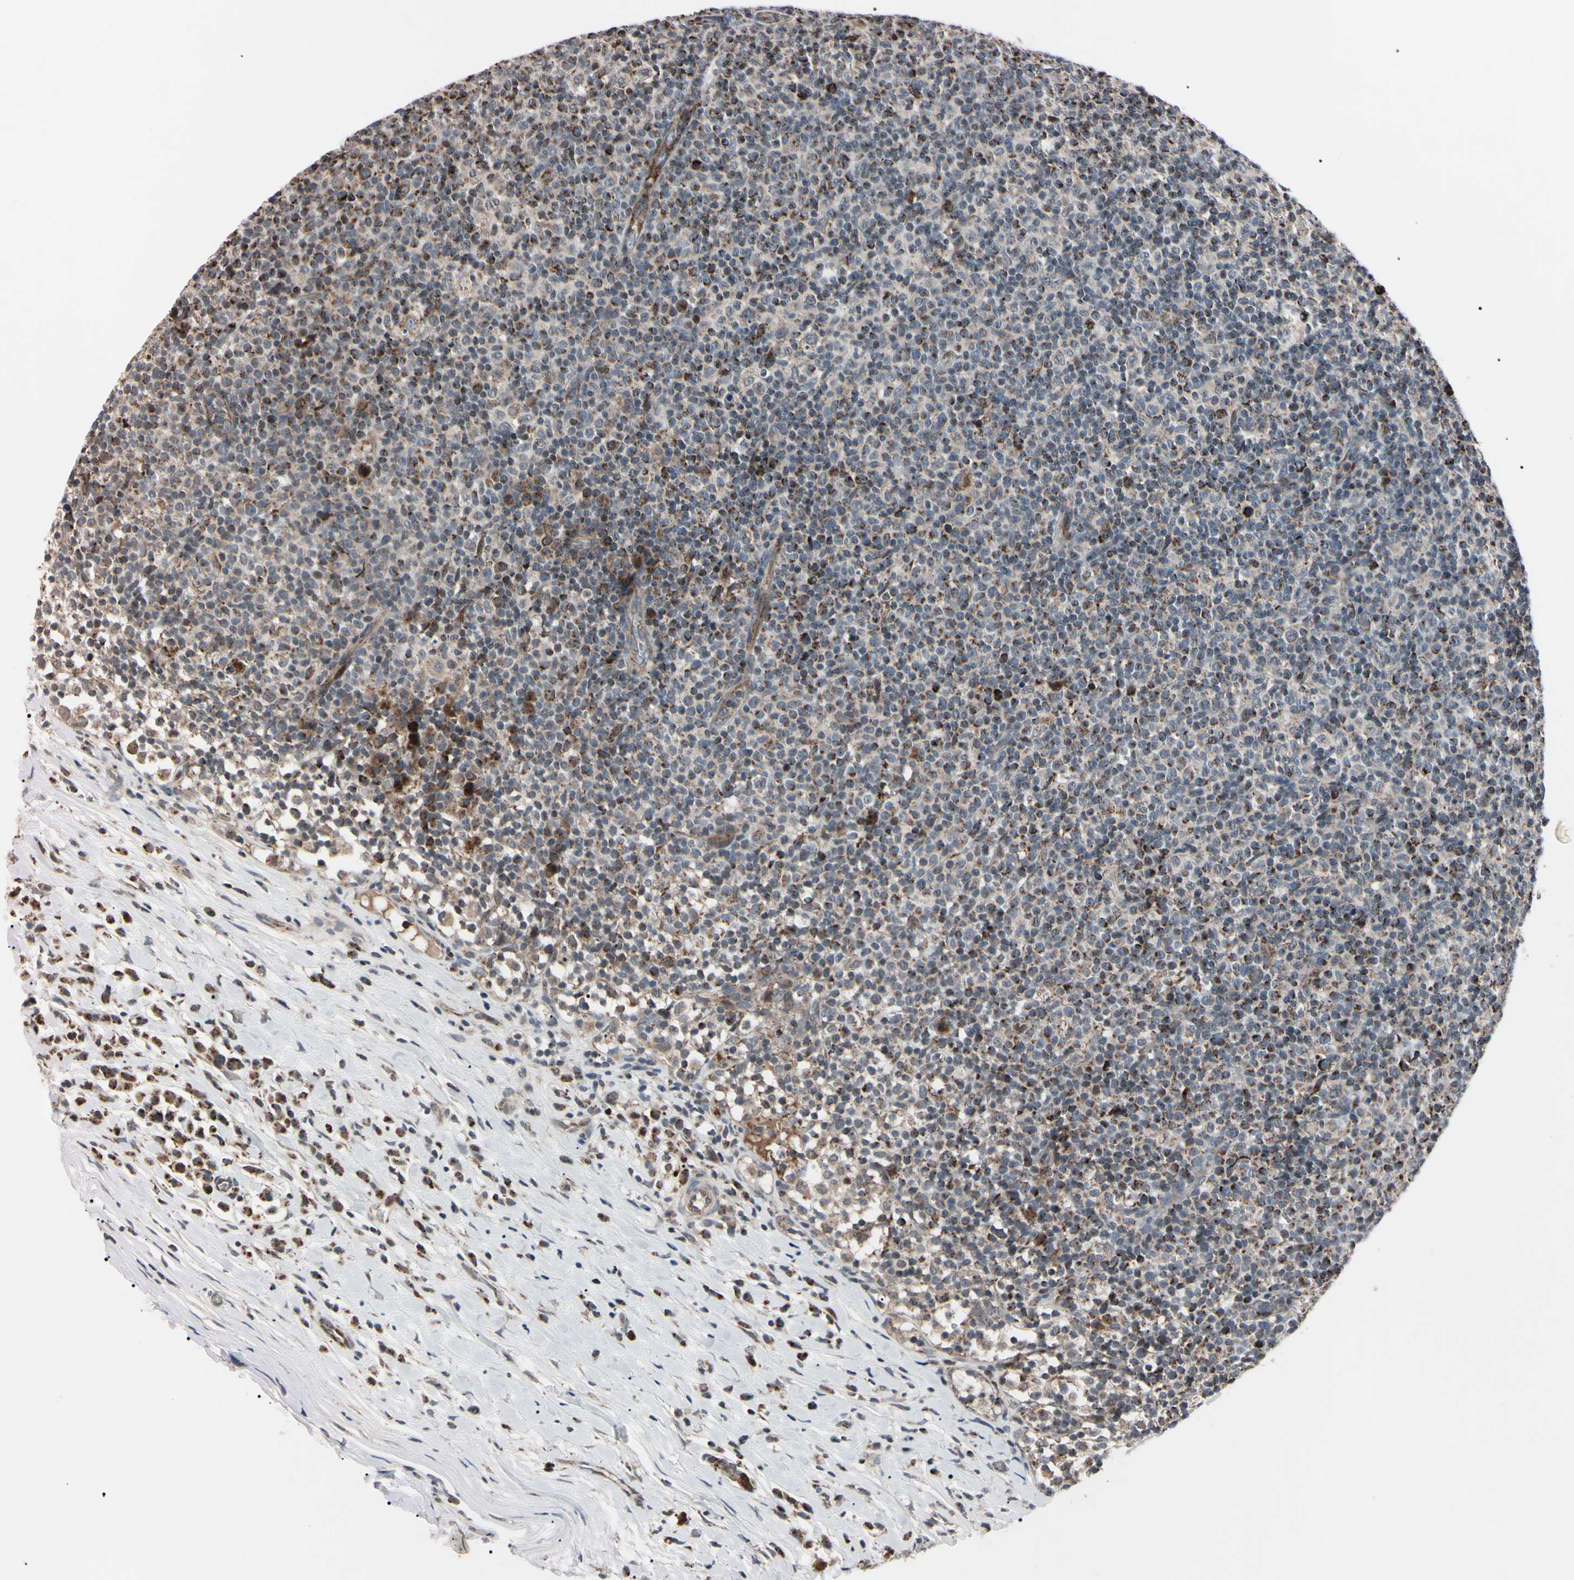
{"staining": {"intensity": "strong", "quantity": "<25%", "location": "cytoplasmic/membranous"}, "tissue": "lymph node", "cell_type": "Germinal center cells", "image_type": "normal", "snomed": [{"axis": "morphology", "description": "Normal tissue, NOS"}, {"axis": "morphology", "description": "Inflammation, NOS"}, {"axis": "topography", "description": "Lymph node"}], "caption": "Immunohistochemical staining of normal lymph node shows medium levels of strong cytoplasmic/membranous expression in approximately <25% of germinal center cells. The staining was performed using DAB, with brown indicating positive protein expression. Nuclei are stained blue with hematoxylin.", "gene": "TNFRSF1A", "patient": {"sex": "male", "age": 55}}